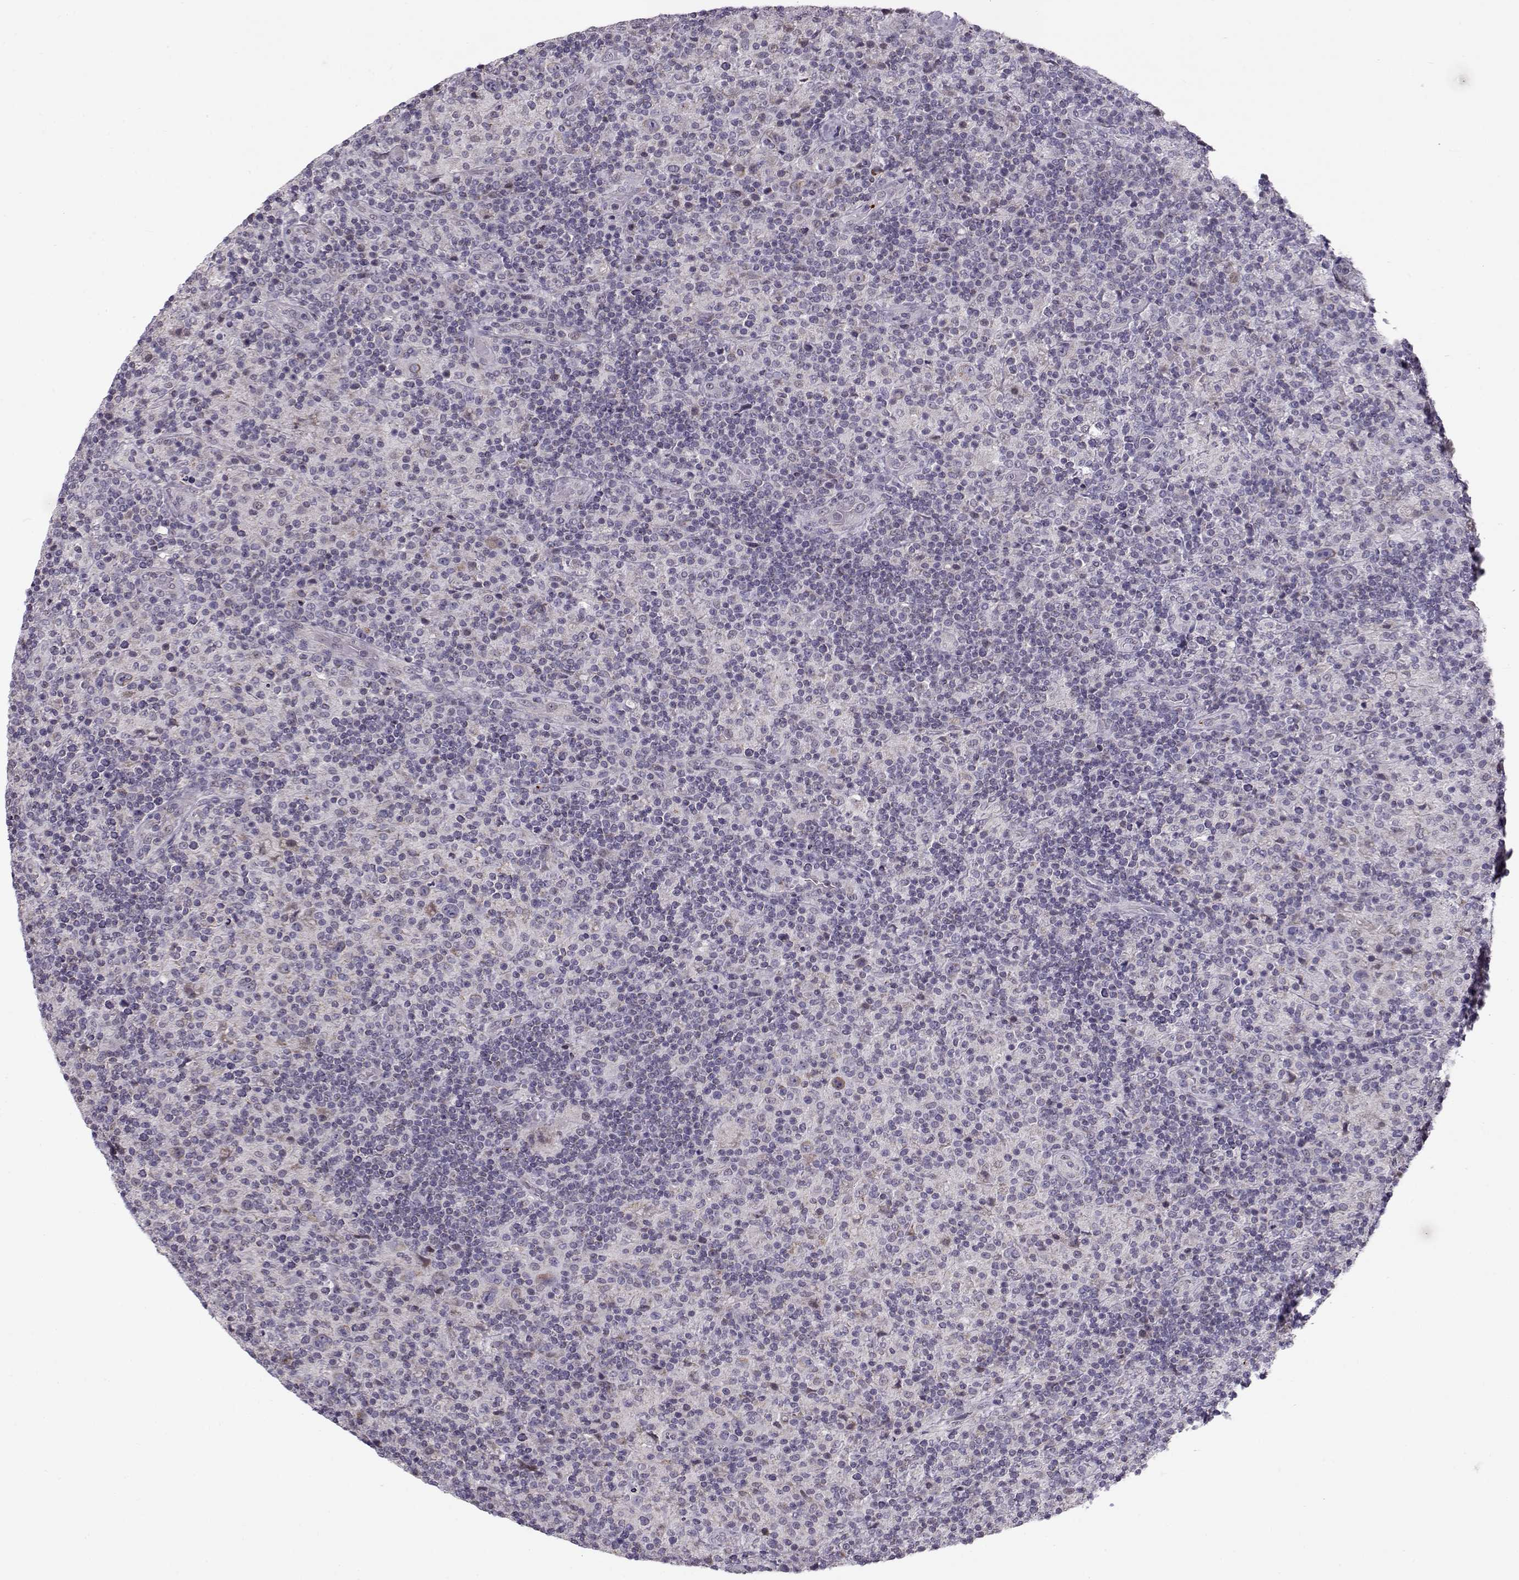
{"staining": {"intensity": "weak", "quantity": "<25%", "location": "cytoplasmic/membranous"}, "tissue": "lymphoma", "cell_type": "Tumor cells", "image_type": "cancer", "snomed": [{"axis": "morphology", "description": "Hodgkin's disease, NOS"}, {"axis": "topography", "description": "Lymph node"}], "caption": "DAB (3,3'-diaminobenzidine) immunohistochemical staining of human Hodgkin's disease reveals no significant expression in tumor cells.", "gene": "KLF17", "patient": {"sex": "male", "age": 70}}